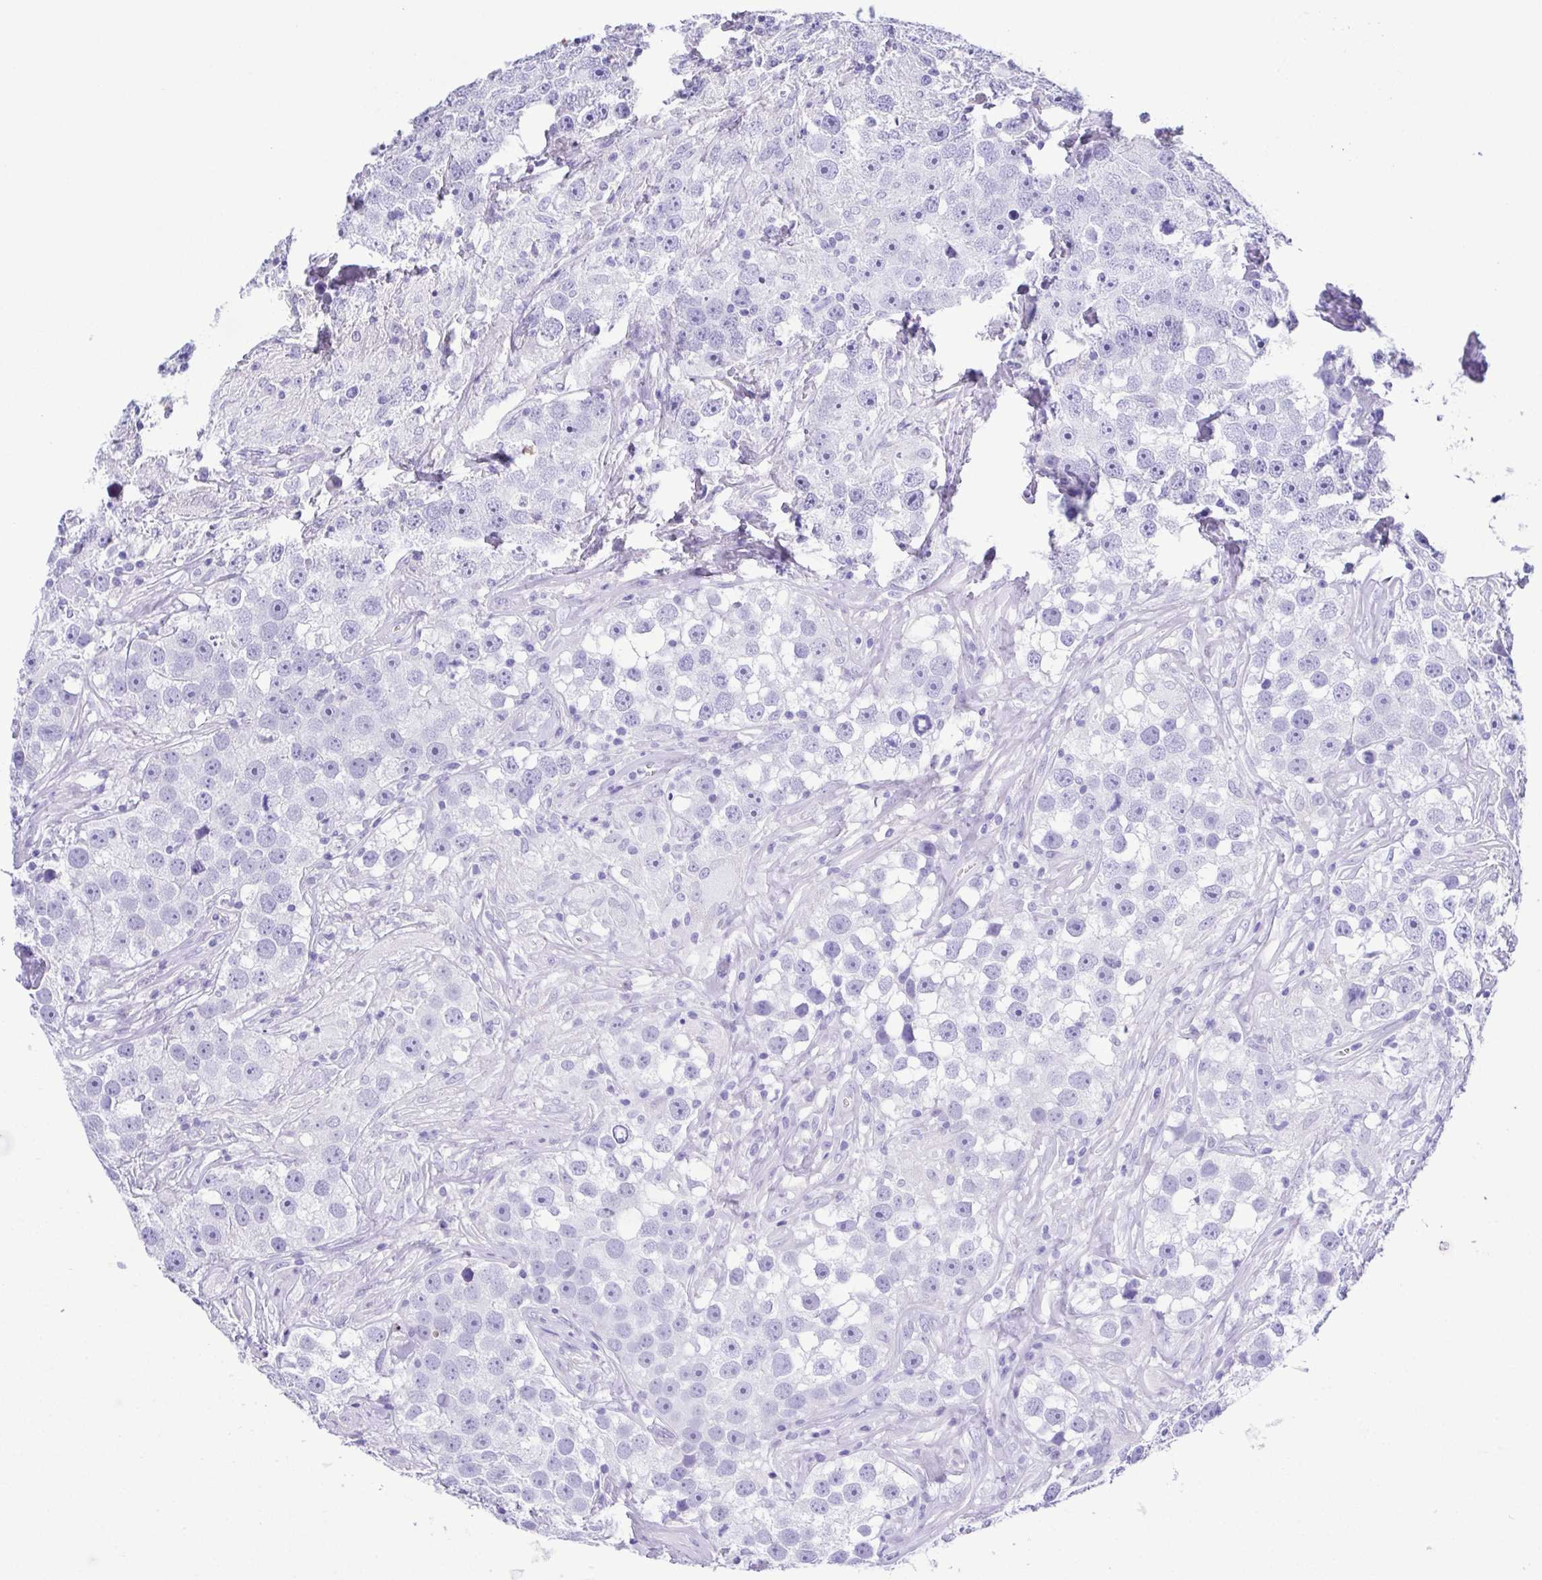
{"staining": {"intensity": "negative", "quantity": "none", "location": "none"}, "tissue": "testis cancer", "cell_type": "Tumor cells", "image_type": "cancer", "snomed": [{"axis": "morphology", "description": "Seminoma, NOS"}, {"axis": "topography", "description": "Testis"}], "caption": "Tumor cells show no significant staining in seminoma (testis). Brightfield microscopy of immunohistochemistry (IHC) stained with DAB (3,3'-diaminobenzidine) (brown) and hematoxylin (blue), captured at high magnification.", "gene": "OVGP1", "patient": {"sex": "male", "age": 49}}